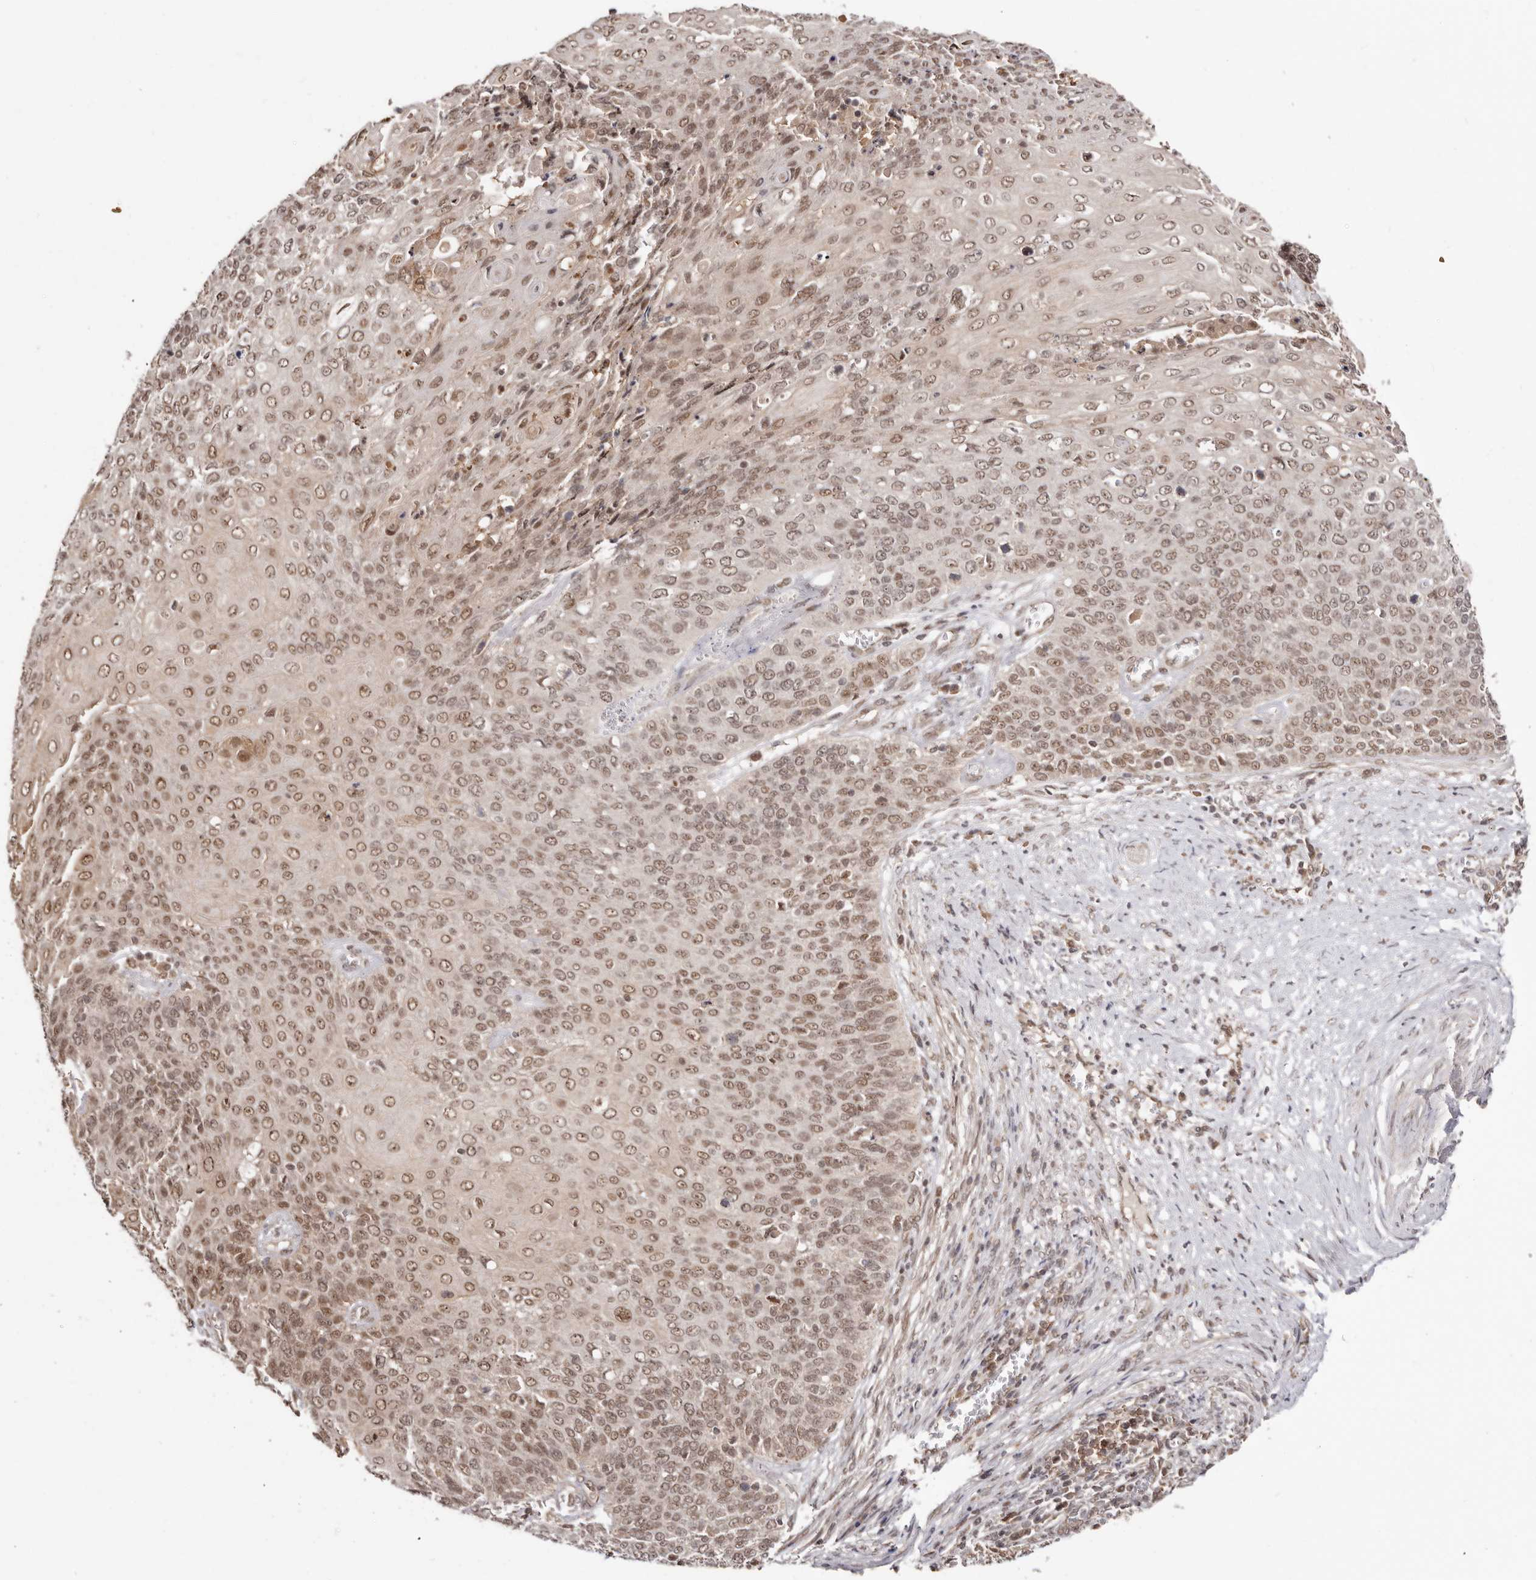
{"staining": {"intensity": "moderate", "quantity": ">75%", "location": "nuclear"}, "tissue": "cervical cancer", "cell_type": "Tumor cells", "image_type": "cancer", "snomed": [{"axis": "morphology", "description": "Squamous cell carcinoma, NOS"}, {"axis": "topography", "description": "Cervix"}], "caption": "Cervical cancer (squamous cell carcinoma) tissue exhibits moderate nuclear expression in approximately >75% of tumor cells, visualized by immunohistochemistry.", "gene": "MED8", "patient": {"sex": "female", "age": 39}}